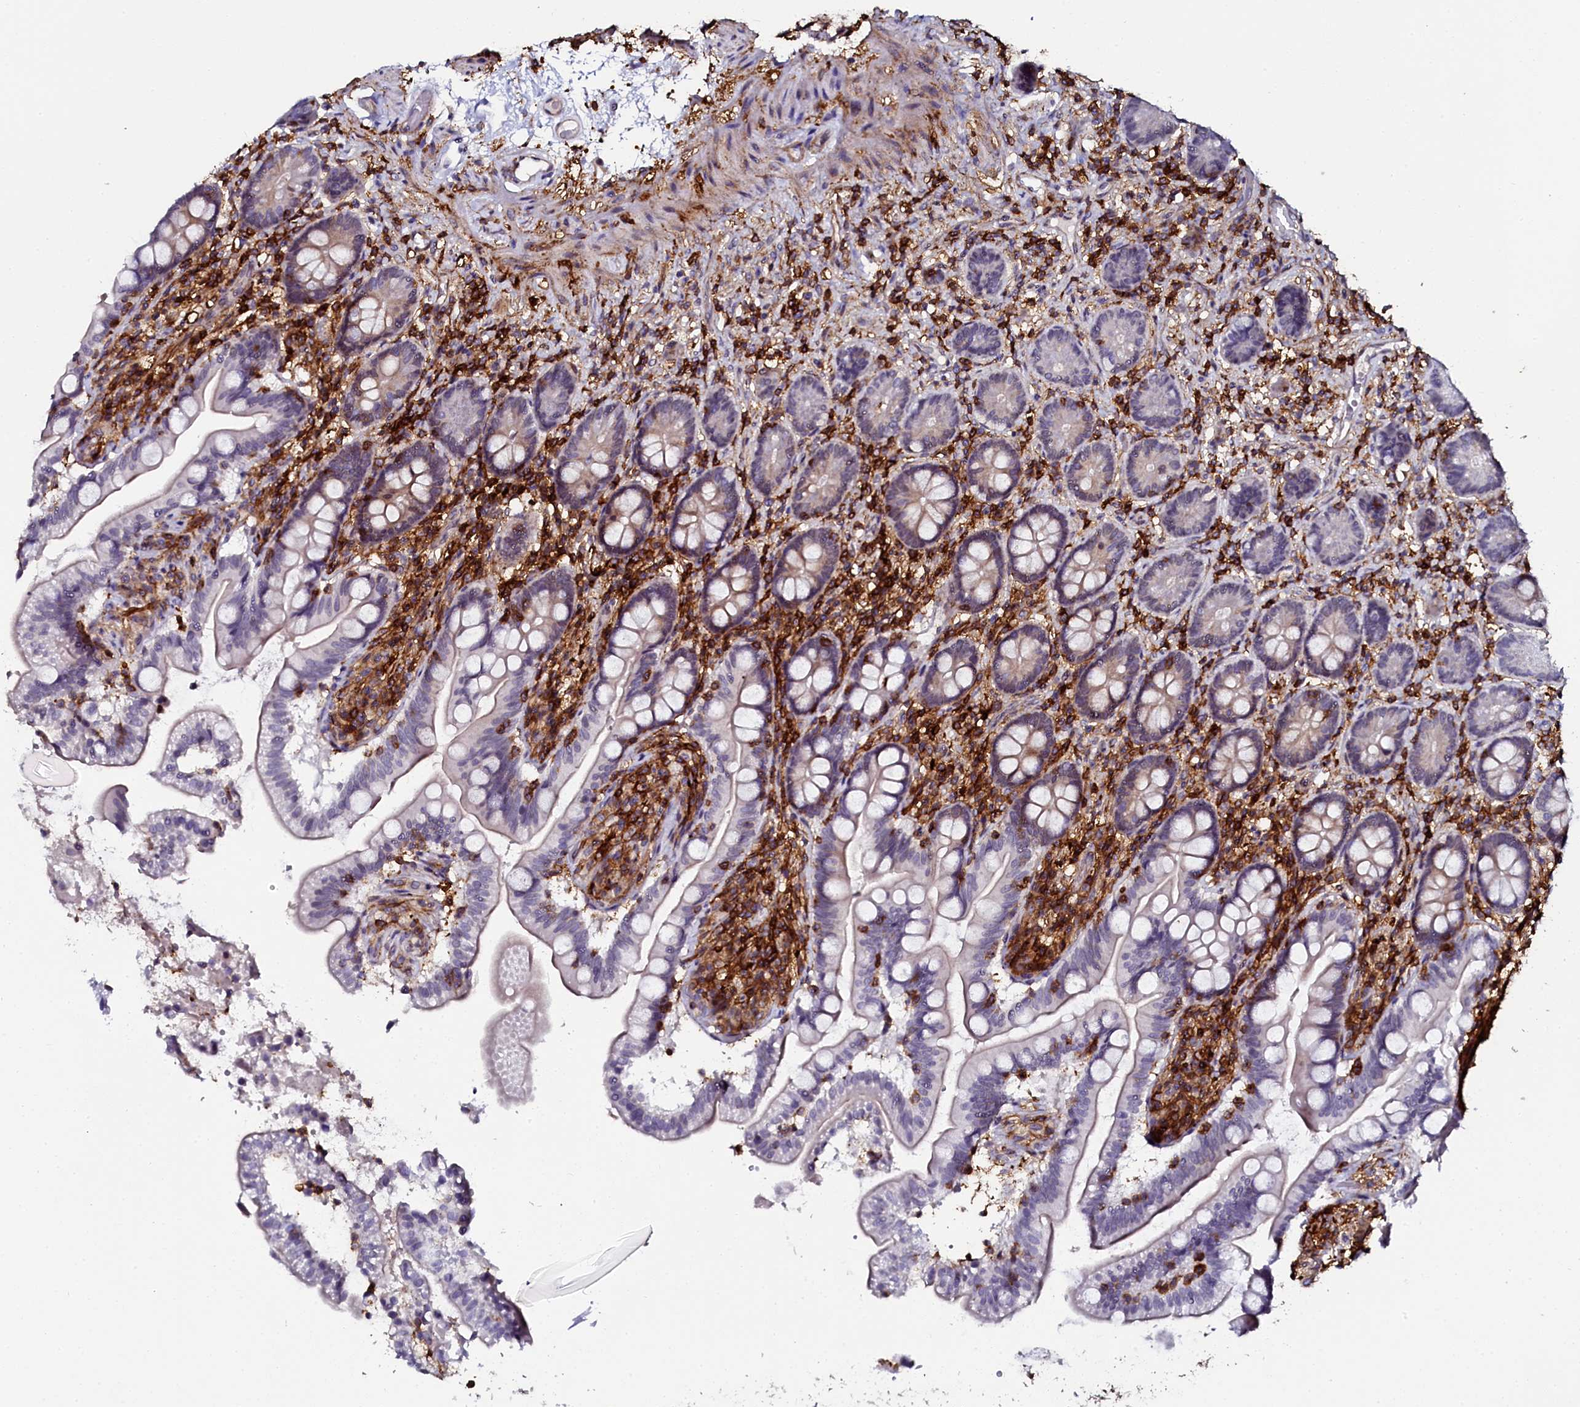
{"staining": {"intensity": "weak", "quantity": "<25%", "location": "cytoplasmic/membranous"}, "tissue": "small intestine", "cell_type": "Glandular cells", "image_type": "normal", "snomed": [{"axis": "morphology", "description": "Normal tissue, NOS"}, {"axis": "topography", "description": "Small intestine"}], "caption": "A high-resolution photomicrograph shows immunohistochemistry (IHC) staining of unremarkable small intestine, which exhibits no significant positivity in glandular cells.", "gene": "AAAS", "patient": {"sex": "female", "age": 64}}